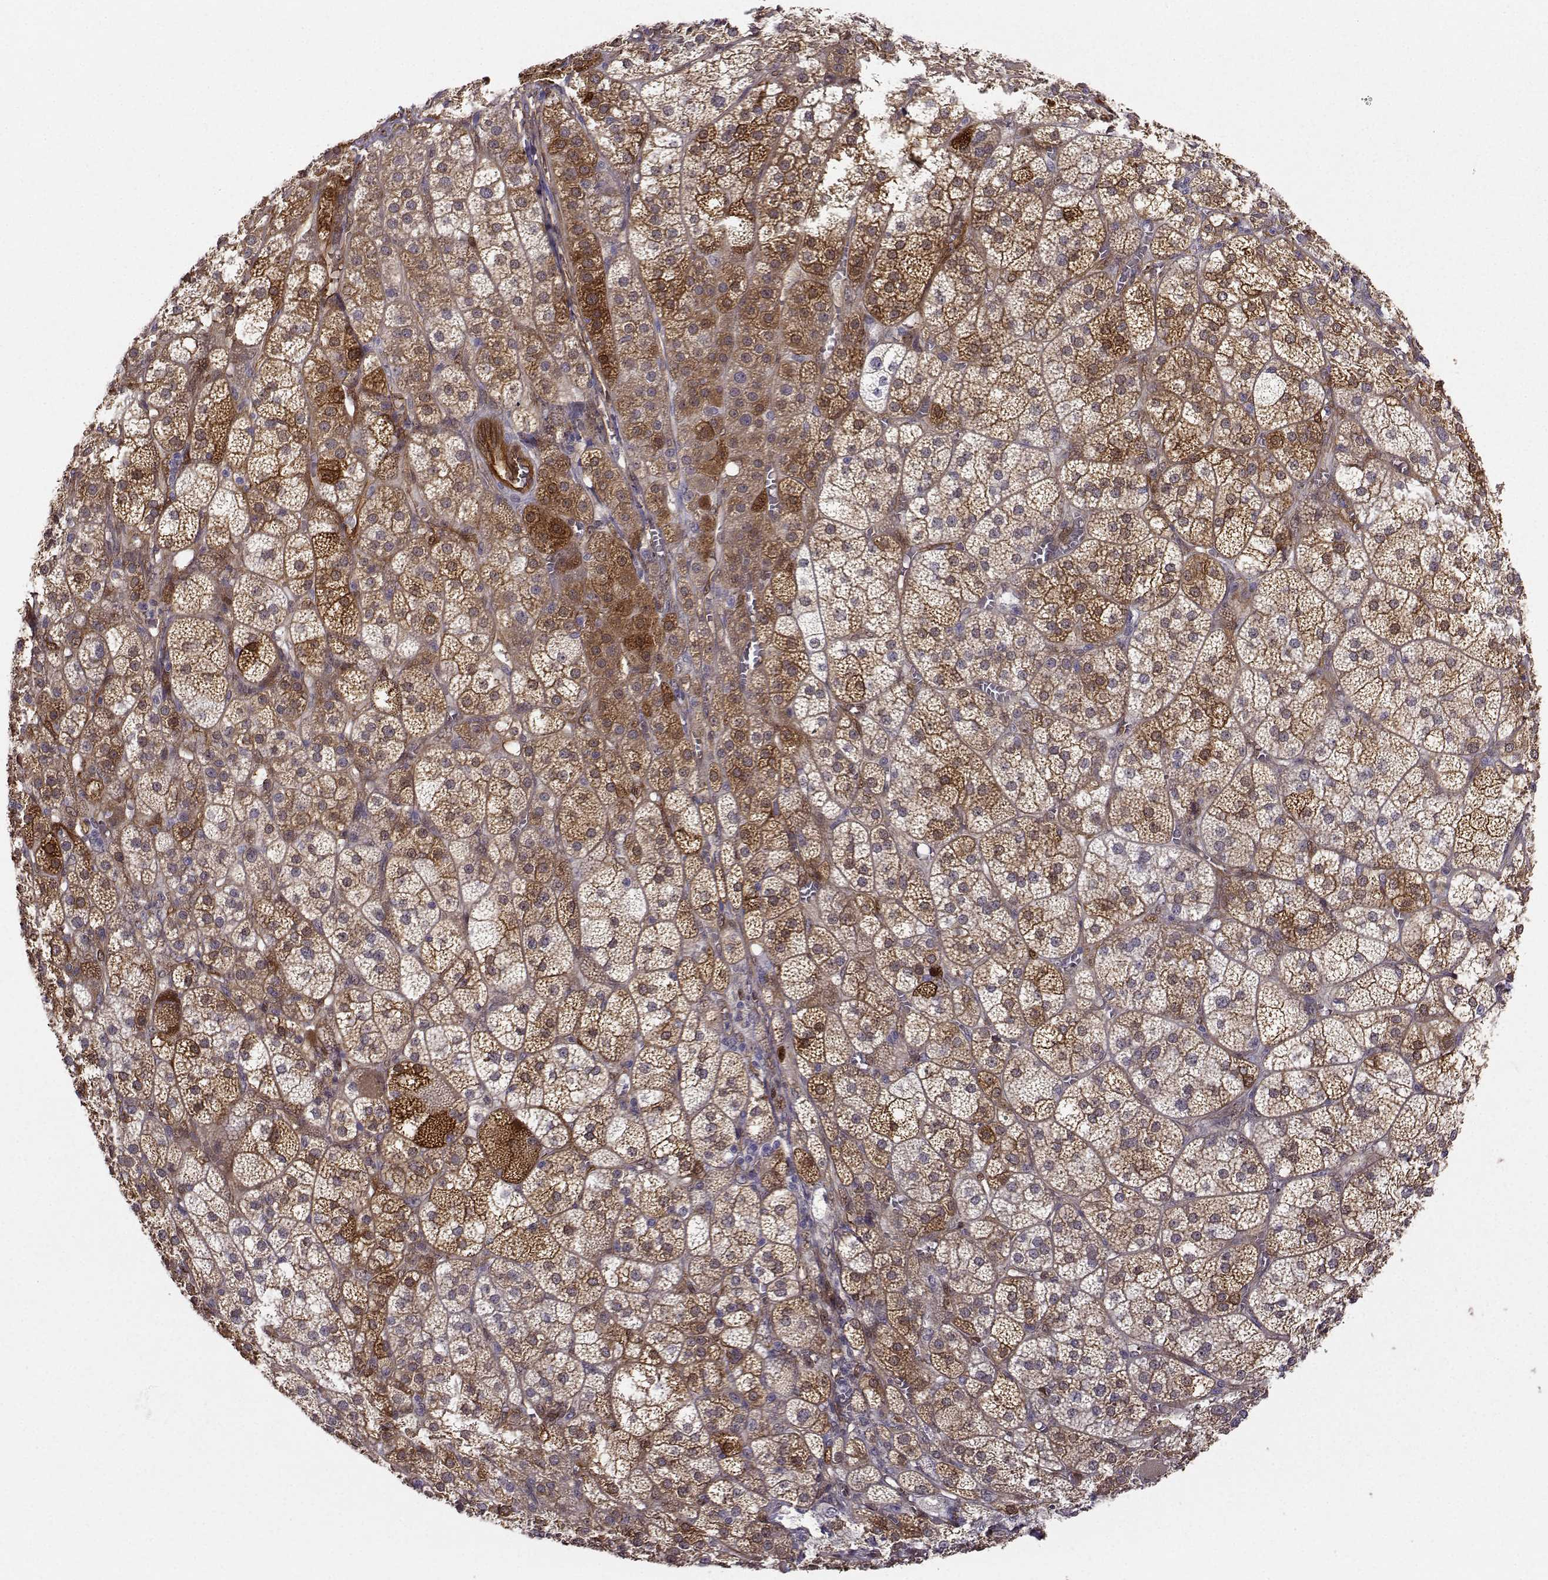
{"staining": {"intensity": "strong", "quantity": "<25%", "location": "cytoplasmic/membranous"}, "tissue": "adrenal gland", "cell_type": "Glandular cells", "image_type": "normal", "snomed": [{"axis": "morphology", "description": "Normal tissue, NOS"}, {"axis": "topography", "description": "Adrenal gland"}], "caption": "Immunohistochemical staining of unremarkable adrenal gland demonstrates medium levels of strong cytoplasmic/membranous expression in approximately <25% of glandular cells.", "gene": "NQO1", "patient": {"sex": "female", "age": 60}}